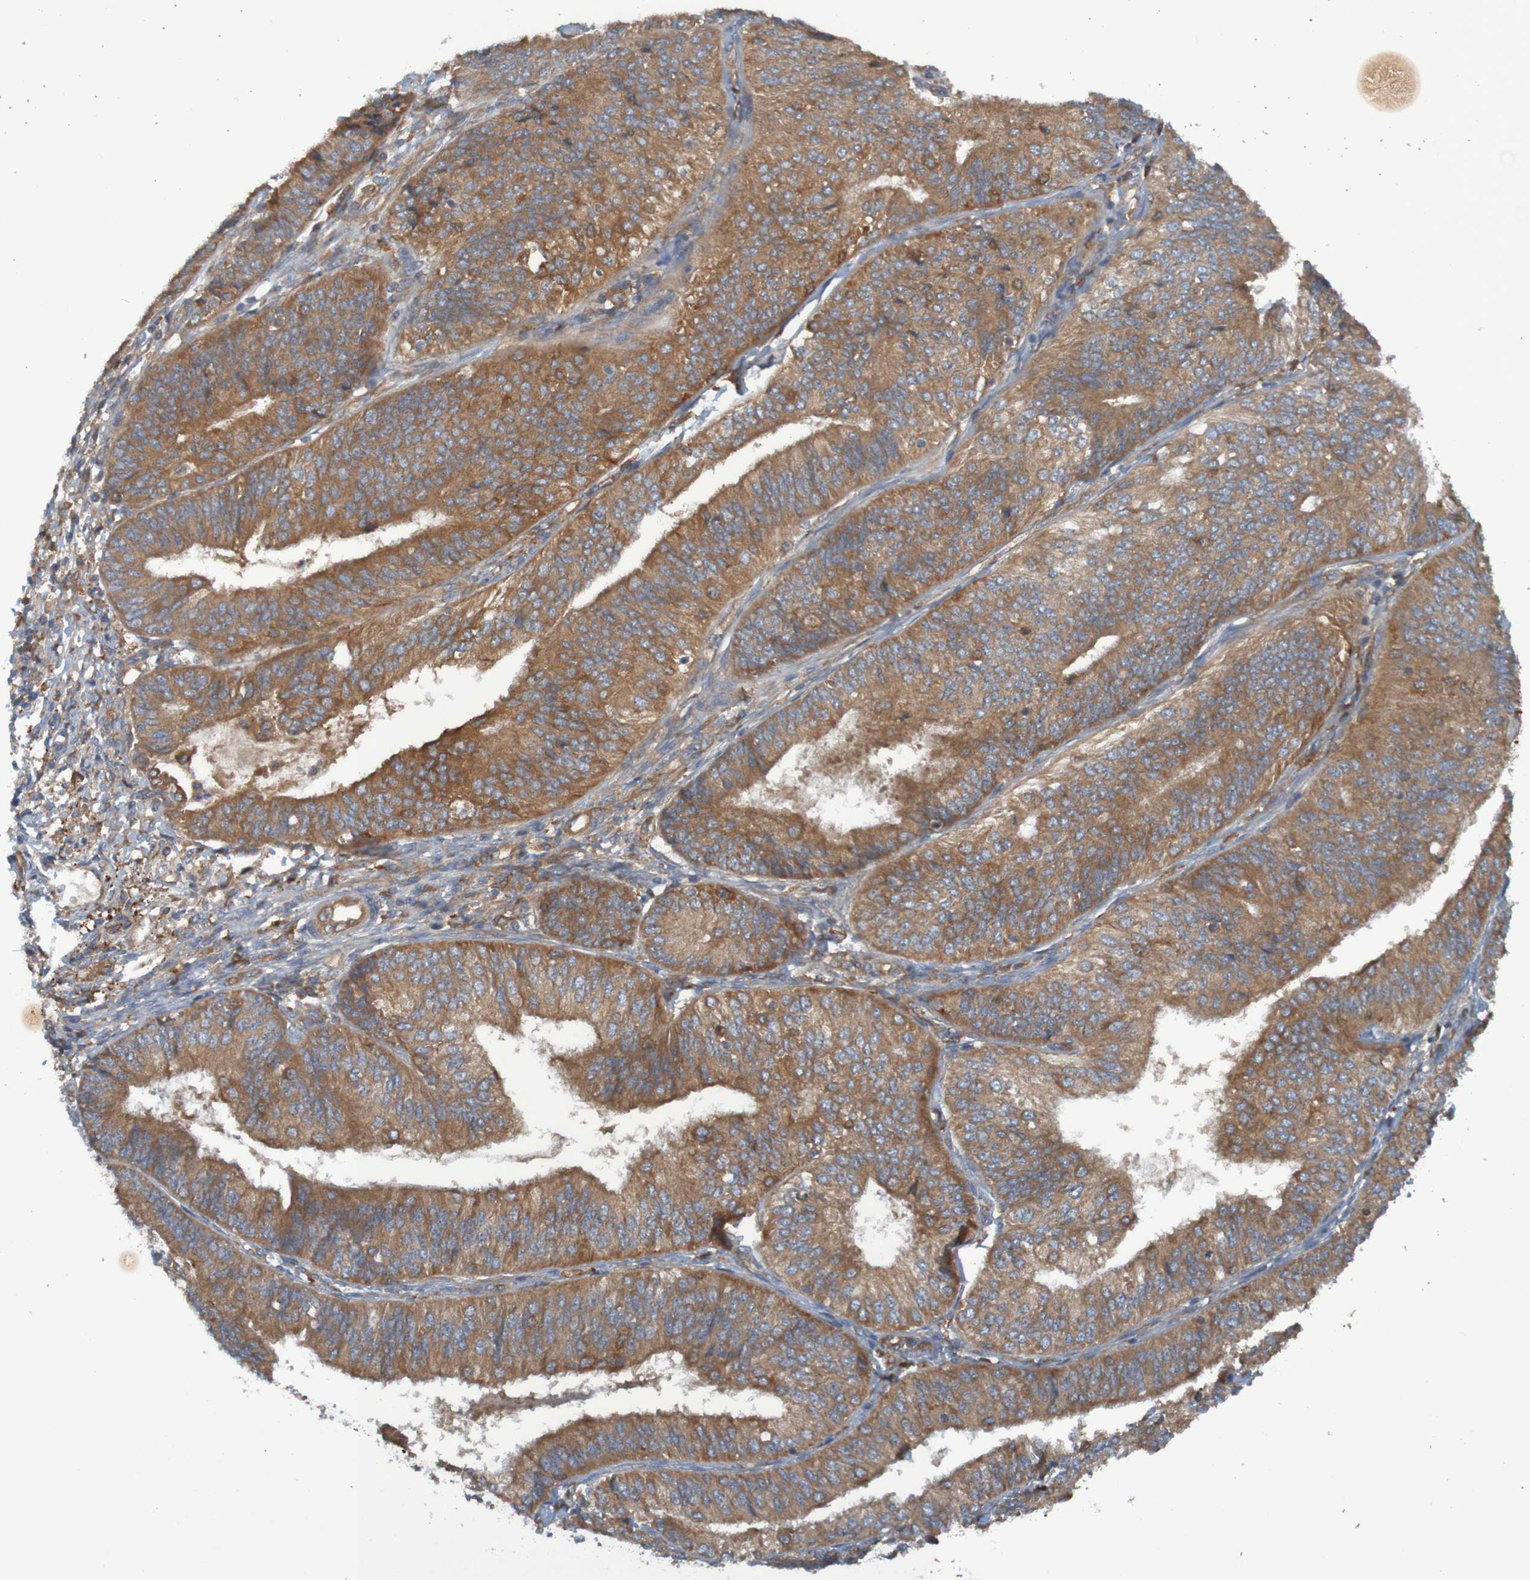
{"staining": {"intensity": "moderate", "quantity": ">75%", "location": "cytoplasmic/membranous"}, "tissue": "endometrial cancer", "cell_type": "Tumor cells", "image_type": "cancer", "snomed": [{"axis": "morphology", "description": "Adenocarcinoma, NOS"}, {"axis": "topography", "description": "Endometrium"}], "caption": "Immunohistochemical staining of human endometrial adenocarcinoma reveals medium levels of moderate cytoplasmic/membranous positivity in about >75% of tumor cells.", "gene": "DNAJC4", "patient": {"sex": "female", "age": 58}}